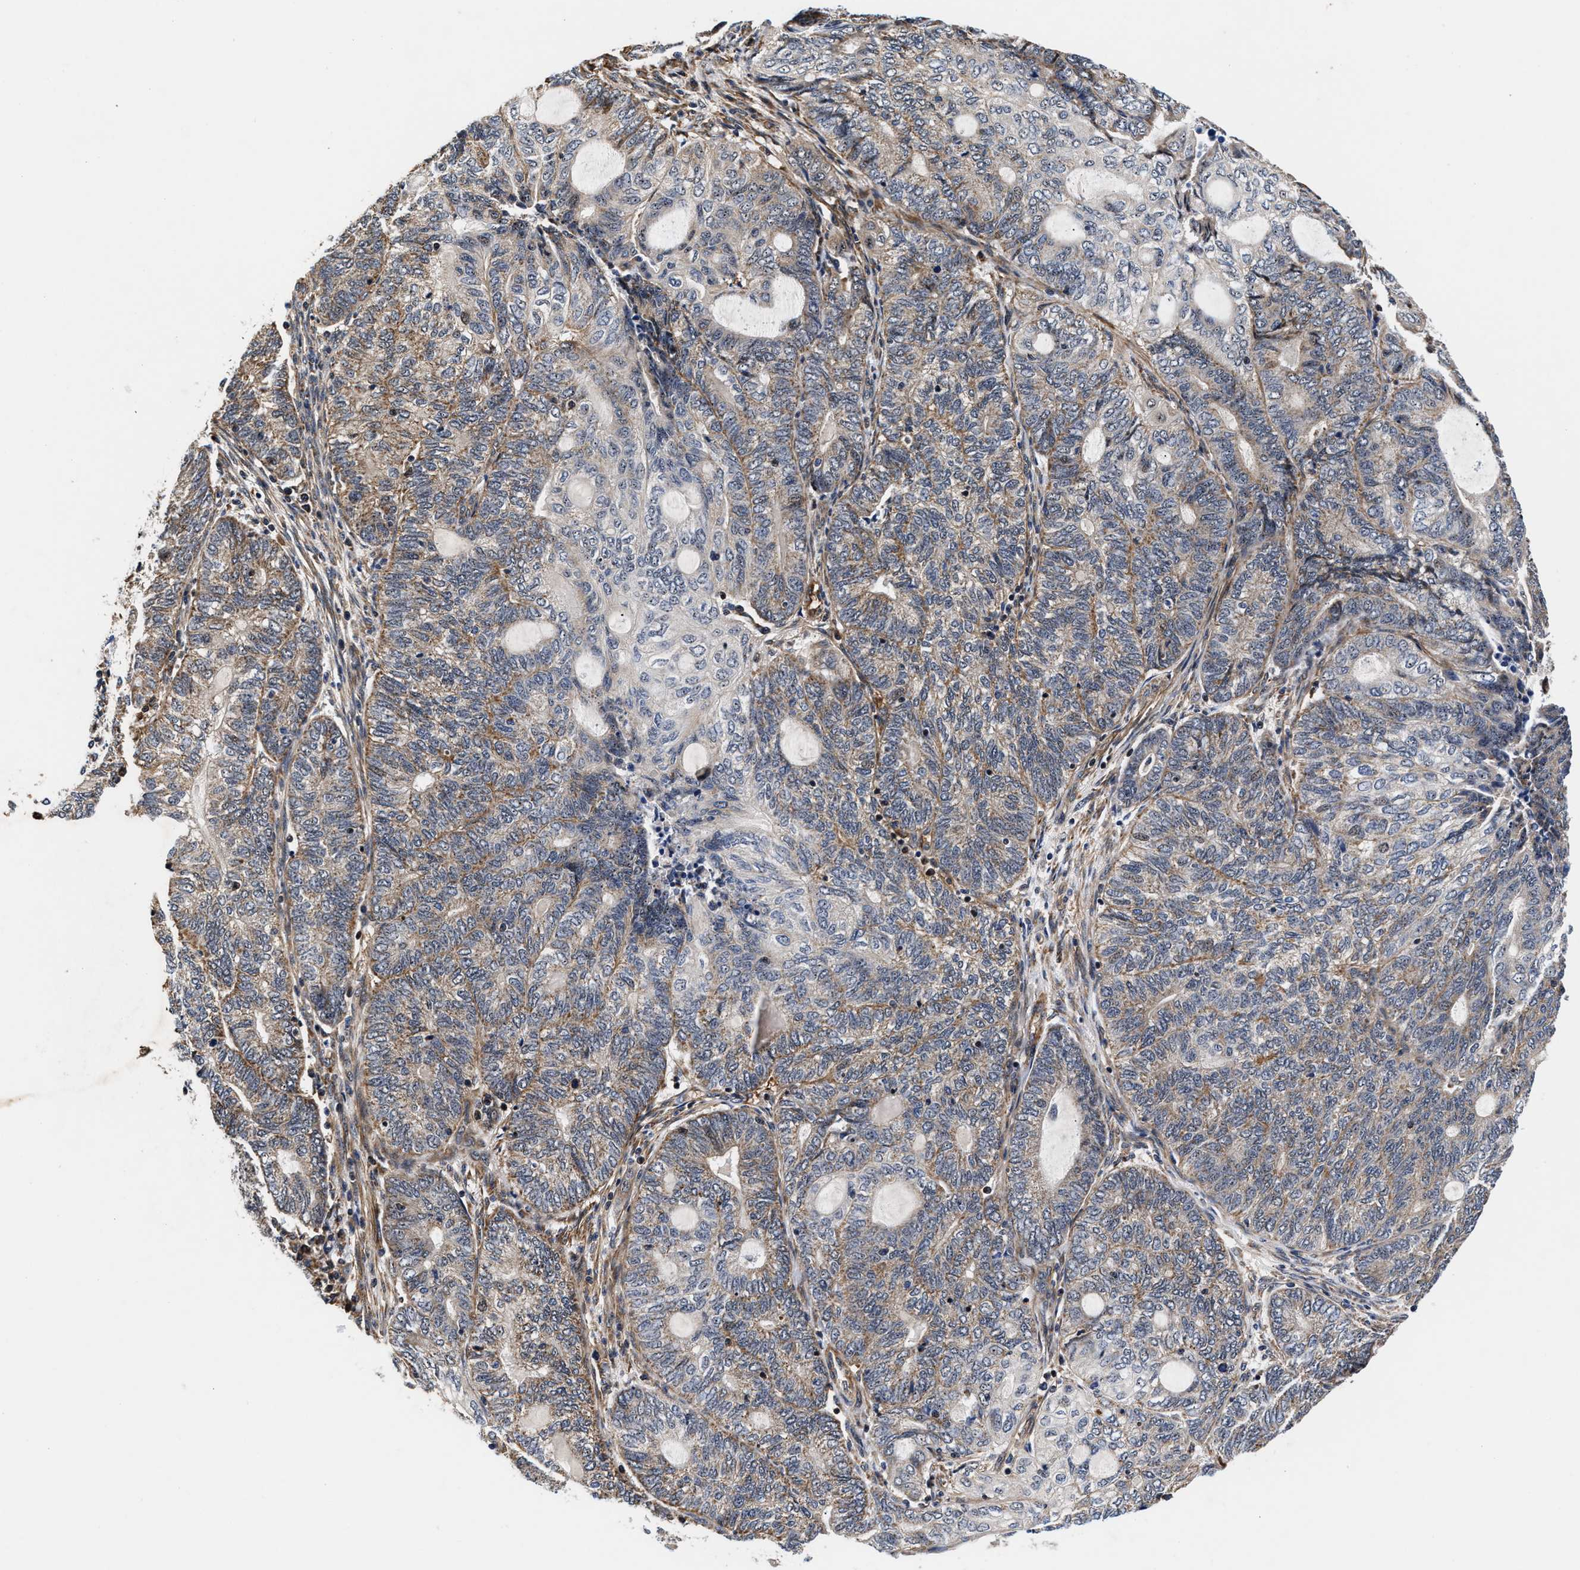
{"staining": {"intensity": "weak", "quantity": ">75%", "location": "cytoplasmic/membranous"}, "tissue": "endometrial cancer", "cell_type": "Tumor cells", "image_type": "cancer", "snomed": [{"axis": "morphology", "description": "Adenocarcinoma, NOS"}, {"axis": "topography", "description": "Uterus"}, {"axis": "topography", "description": "Endometrium"}], "caption": "Immunohistochemistry (DAB (3,3'-diaminobenzidine)) staining of human endometrial cancer shows weak cytoplasmic/membranous protein expression in approximately >75% of tumor cells. (DAB (3,3'-diaminobenzidine) IHC with brightfield microscopy, high magnification).", "gene": "SGK1", "patient": {"sex": "female", "age": 70}}